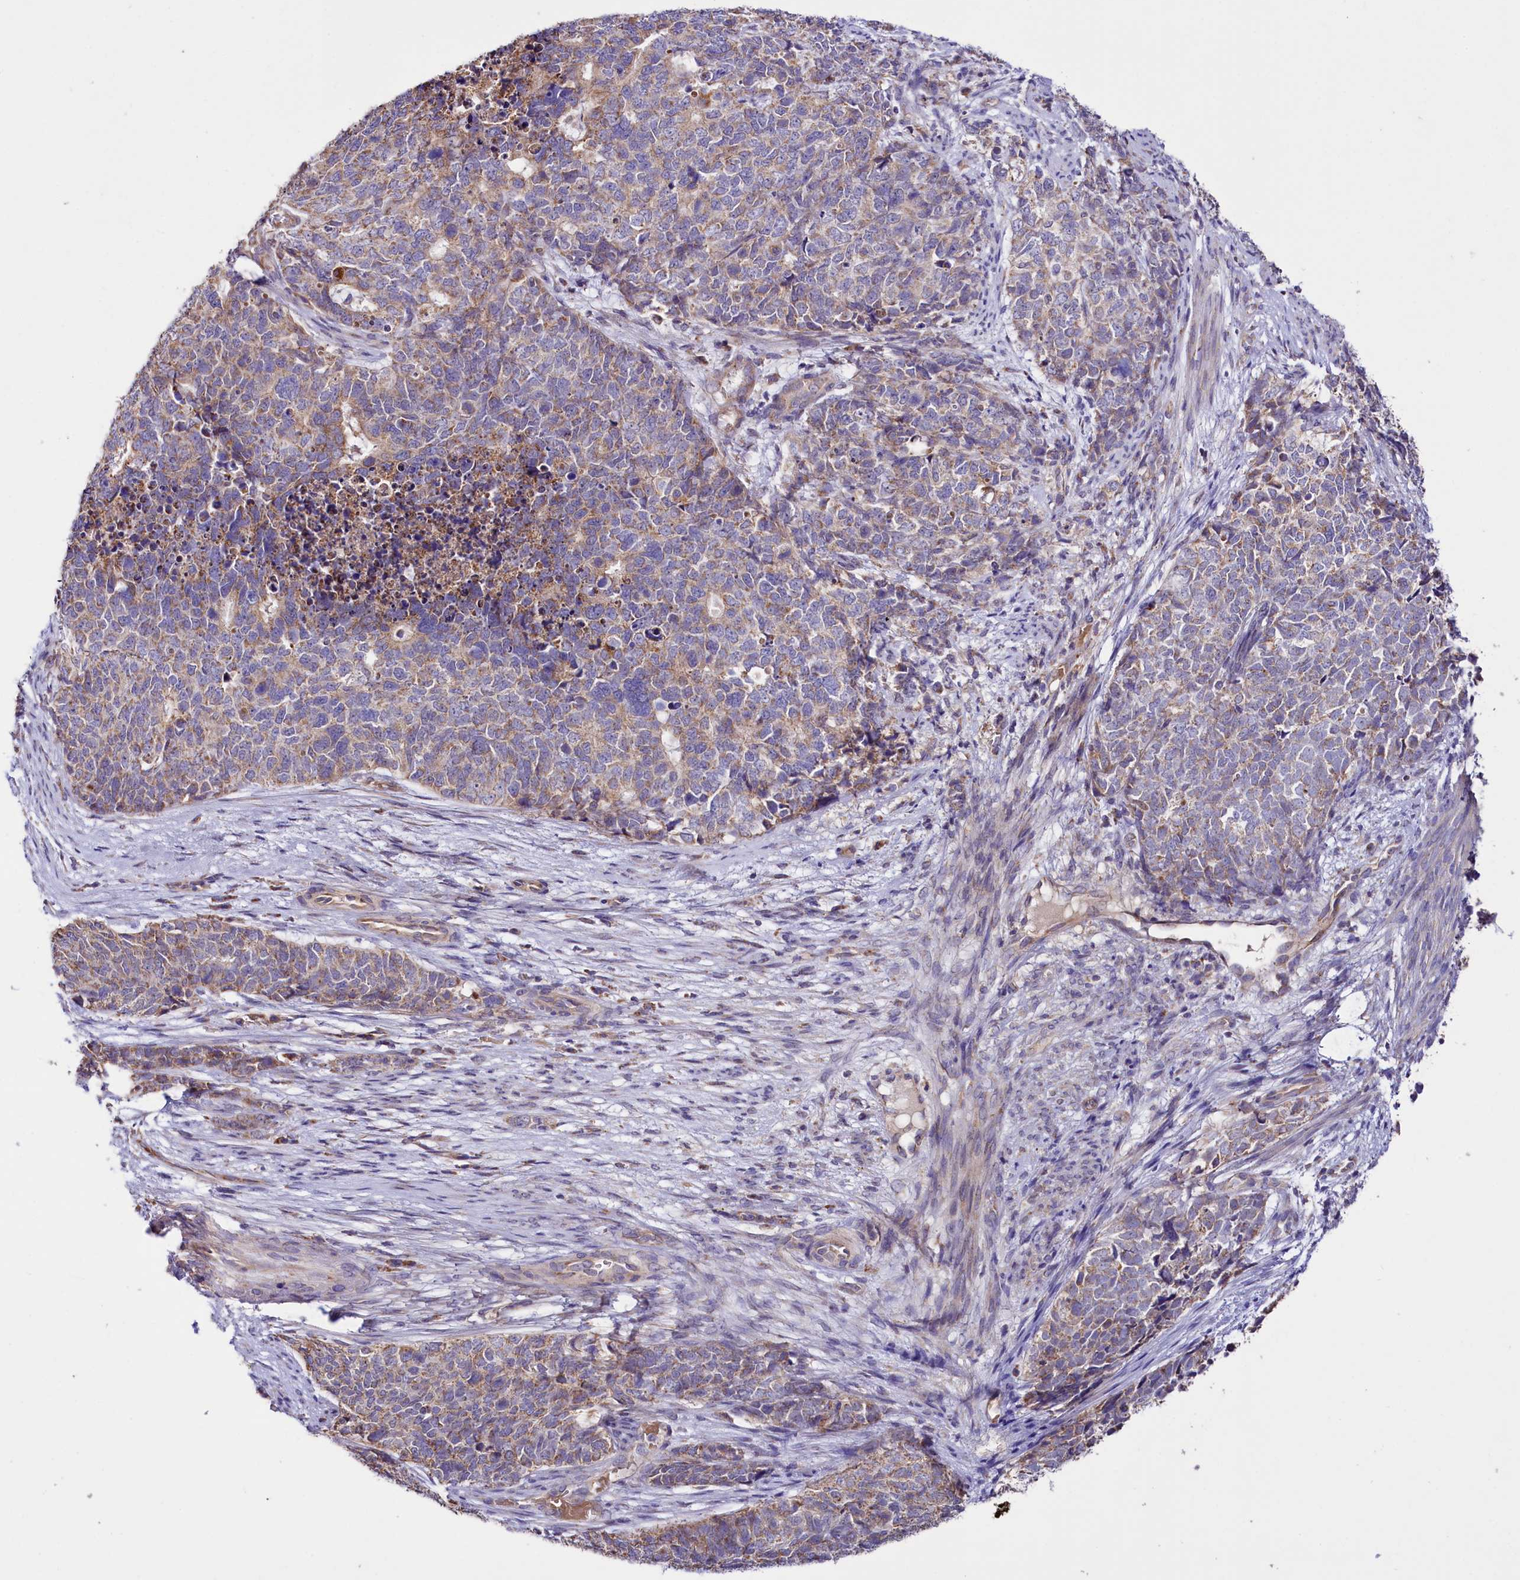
{"staining": {"intensity": "weak", "quantity": "25%-75%", "location": "cytoplasmic/membranous"}, "tissue": "cervical cancer", "cell_type": "Tumor cells", "image_type": "cancer", "snomed": [{"axis": "morphology", "description": "Squamous cell carcinoma, NOS"}, {"axis": "topography", "description": "Cervix"}], "caption": "An immunohistochemistry image of neoplastic tissue is shown. Protein staining in brown highlights weak cytoplasmic/membranous positivity in squamous cell carcinoma (cervical) within tumor cells. (DAB (3,3'-diaminobenzidine) IHC with brightfield microscopy, high magnification).", "gene": "ZNF45", "patient": {"sex": "female", "age": 63}}